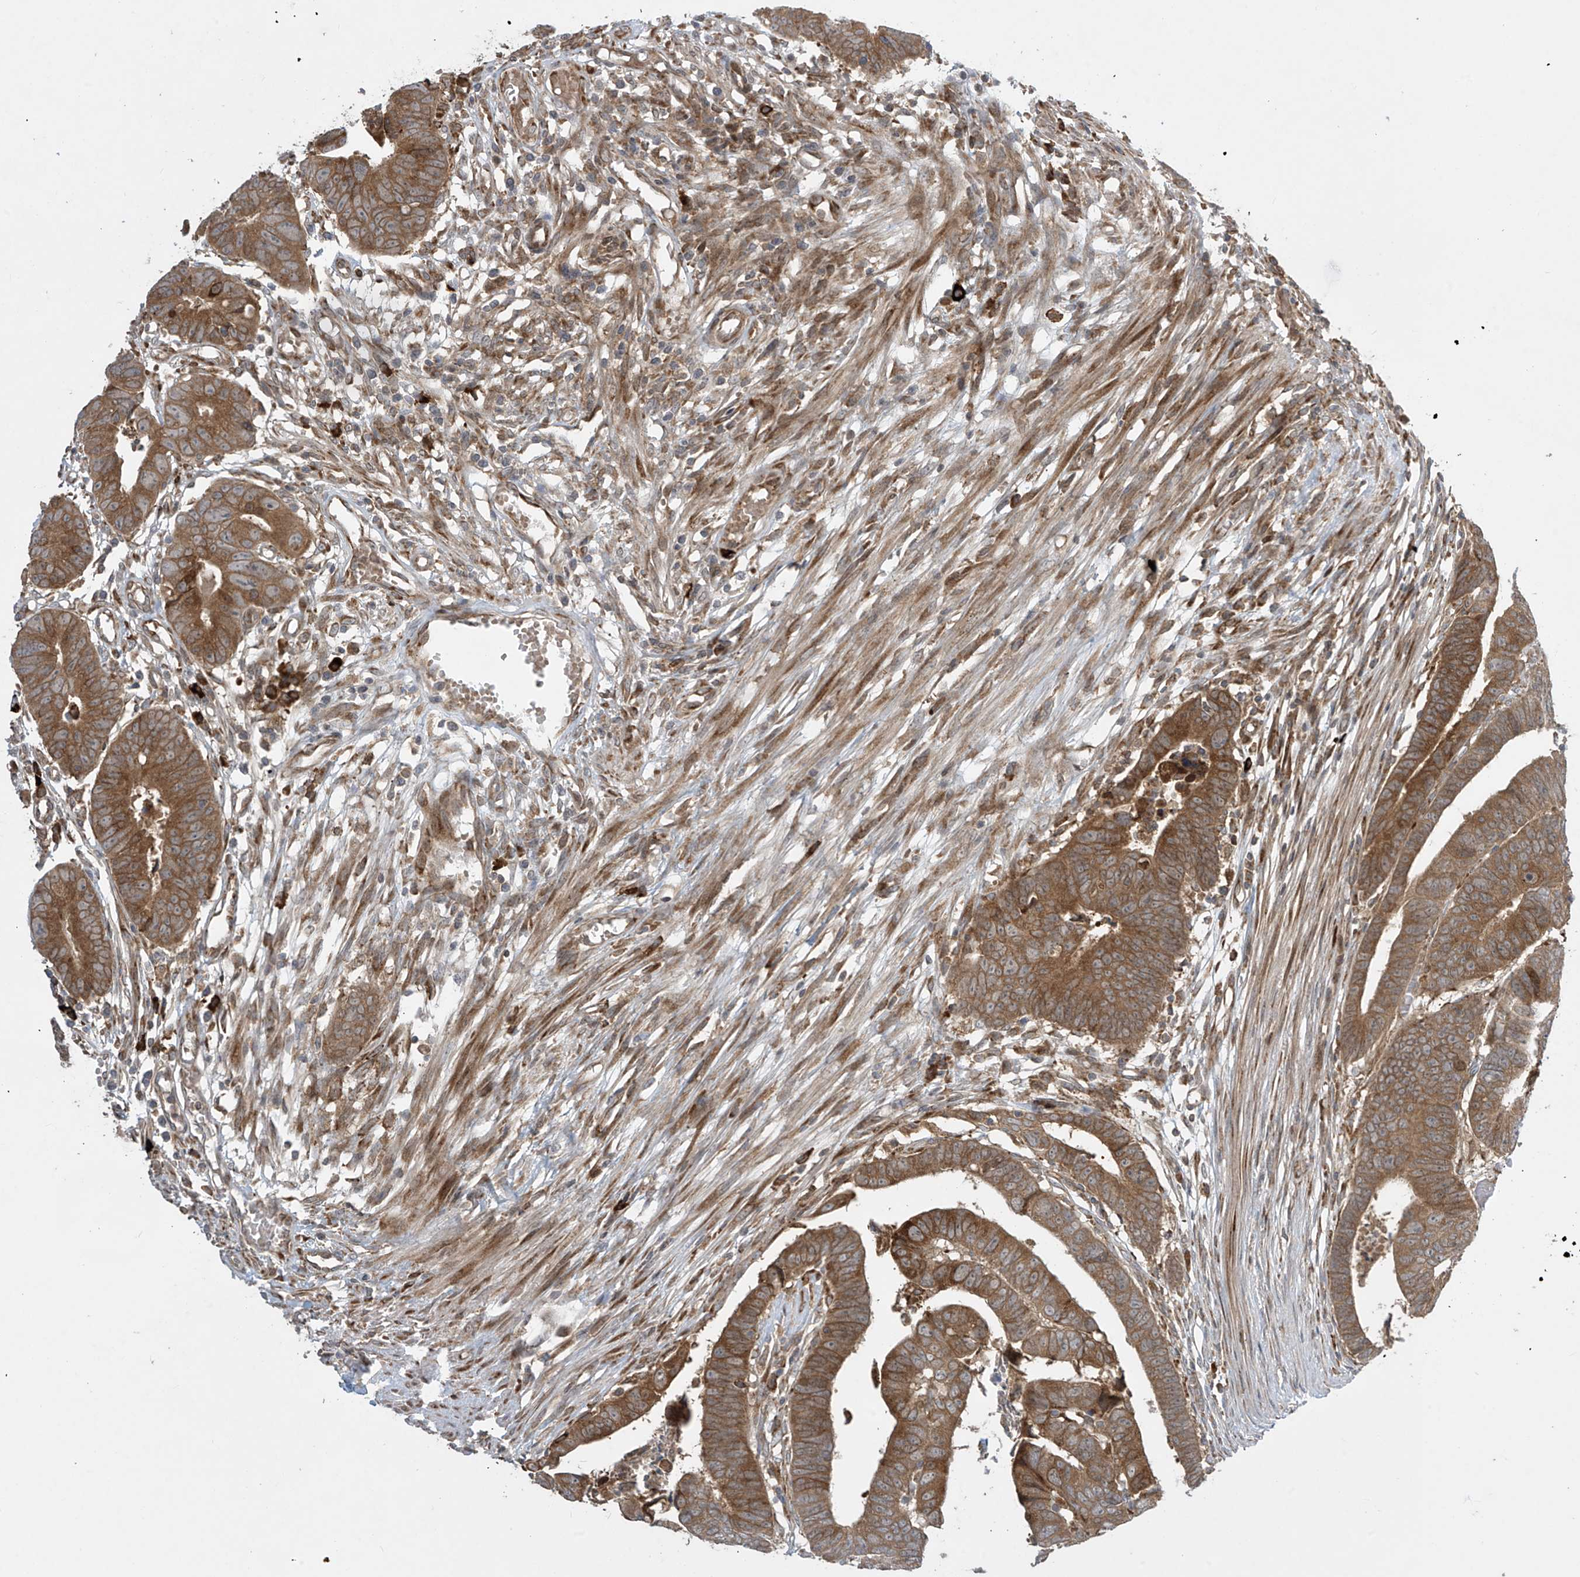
{"staining": {"intensity": "moderate", "quantity": ">75%", "location": "cytoplasmic/membranous"}, "tissue": "colorectal cancer", "cell_type": "Tumor cells", "image_type": "cancer", "snomed": [{"axis": "morphology", "description": "Adenocarcinoma, NOS"}, {"axis": "topography", "description": "Rectum"}], "caption": "A photomicrograph of adenocarcinoma (colorectal) stained for a protein exhibits moderate cytoplasmic/membranous brown staining in tumor cells.", "gene": "PPAT", "patient": {"sex": "female", "age": 65}}